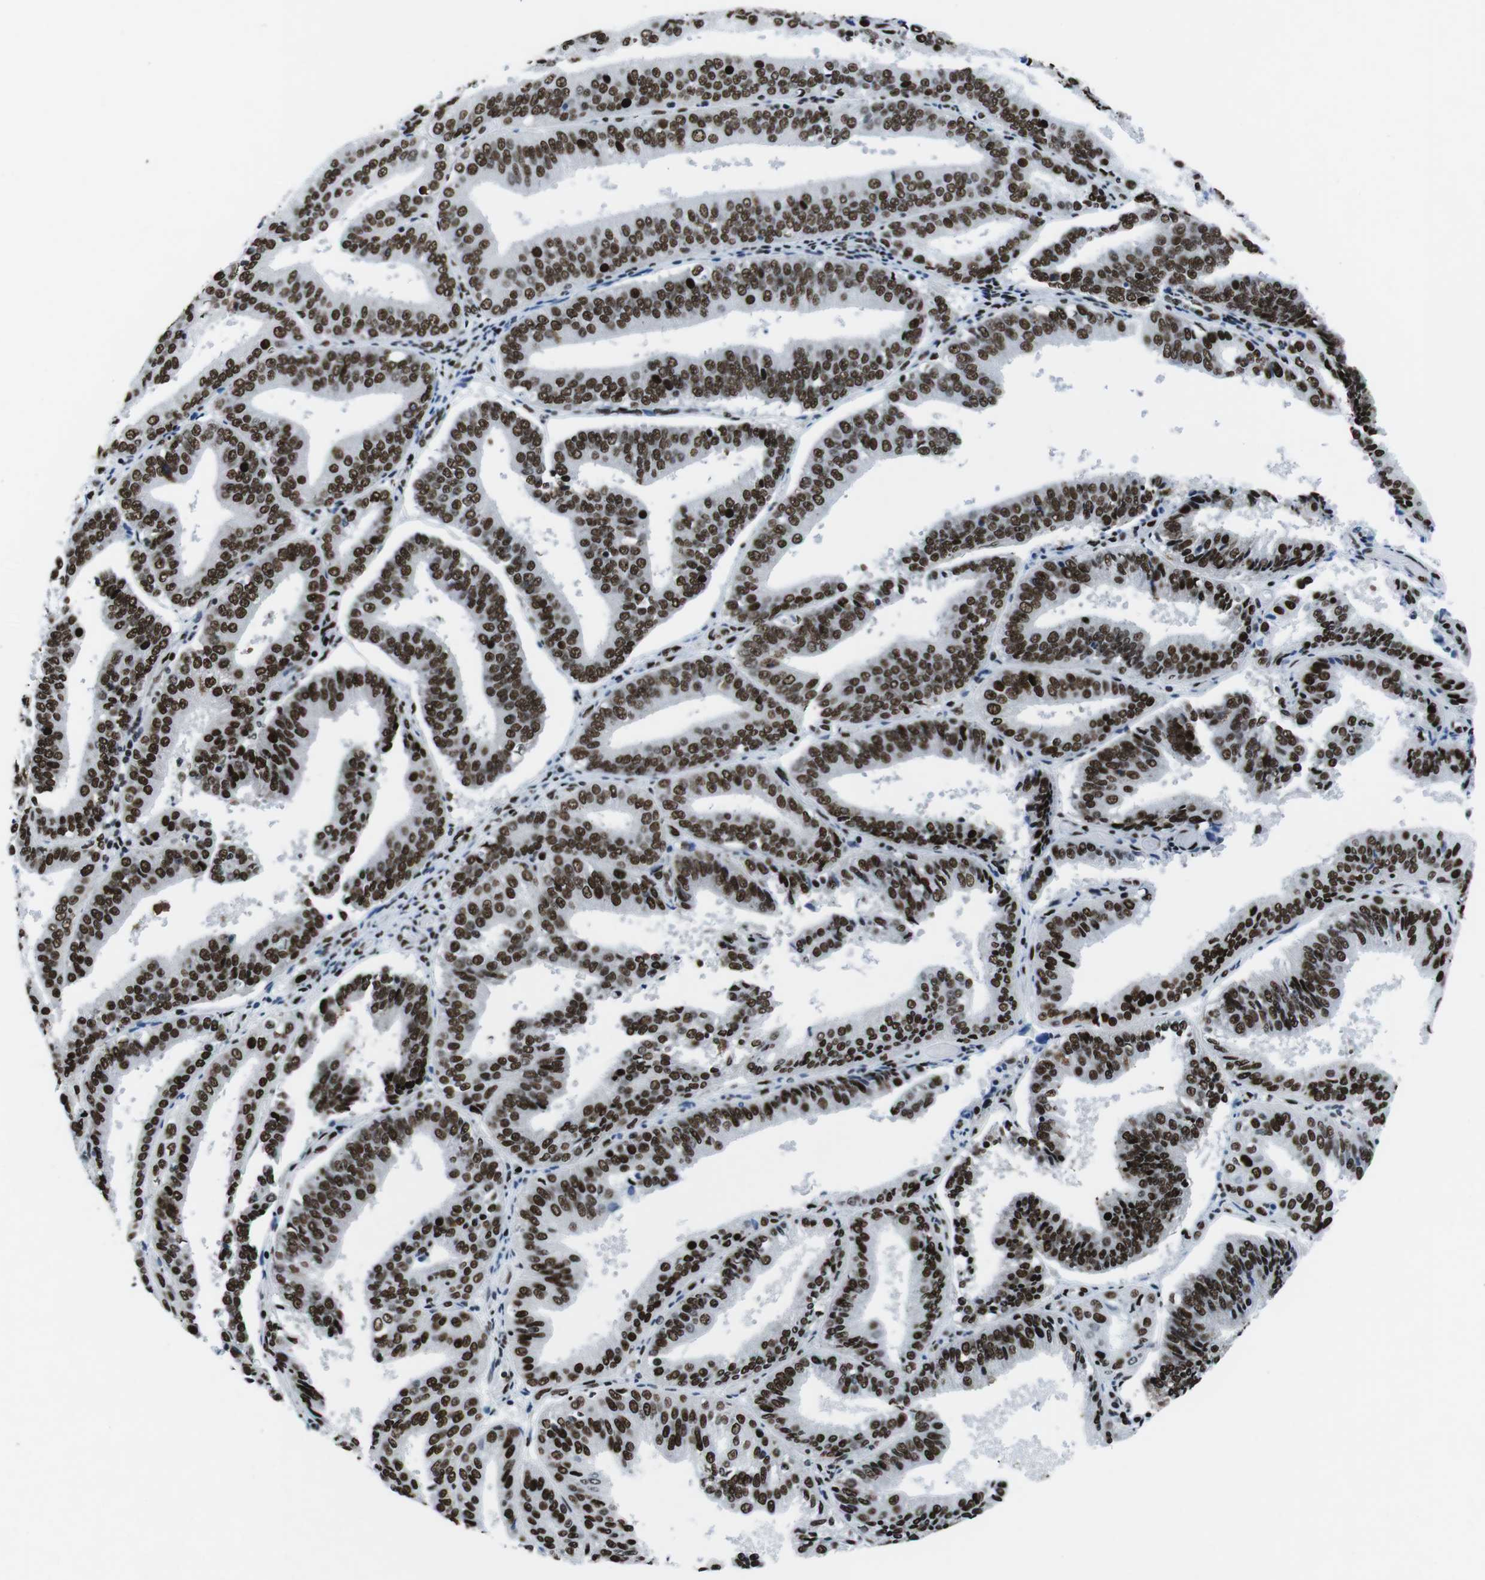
{"staining": {"intensity": "strong", "quantity": ">75%", "location": "nuclear"}, "tissue": "endometrial cancer", "cell_type": "Tumor cells", "image_type": "cancer", "snomed": [{"axis": "morphology", "description": "Adenocarcinoma, NOS"}, {"axis": "topography", "description": "Endometrium"}], "caption": "The photomicrograph displays a brown stain indicating the presence of a protein in the nuclear of tumor cells in endometrial cancer. The staining was performed using DAB (3,3'-diaminobenzidine) to visualize the protein expression in brown, while the nuclei were stained in blue with hematoxylin (Magnification: 20x).", "gene": "CITED2", "patient": {"sex": "female", "age": 63}}